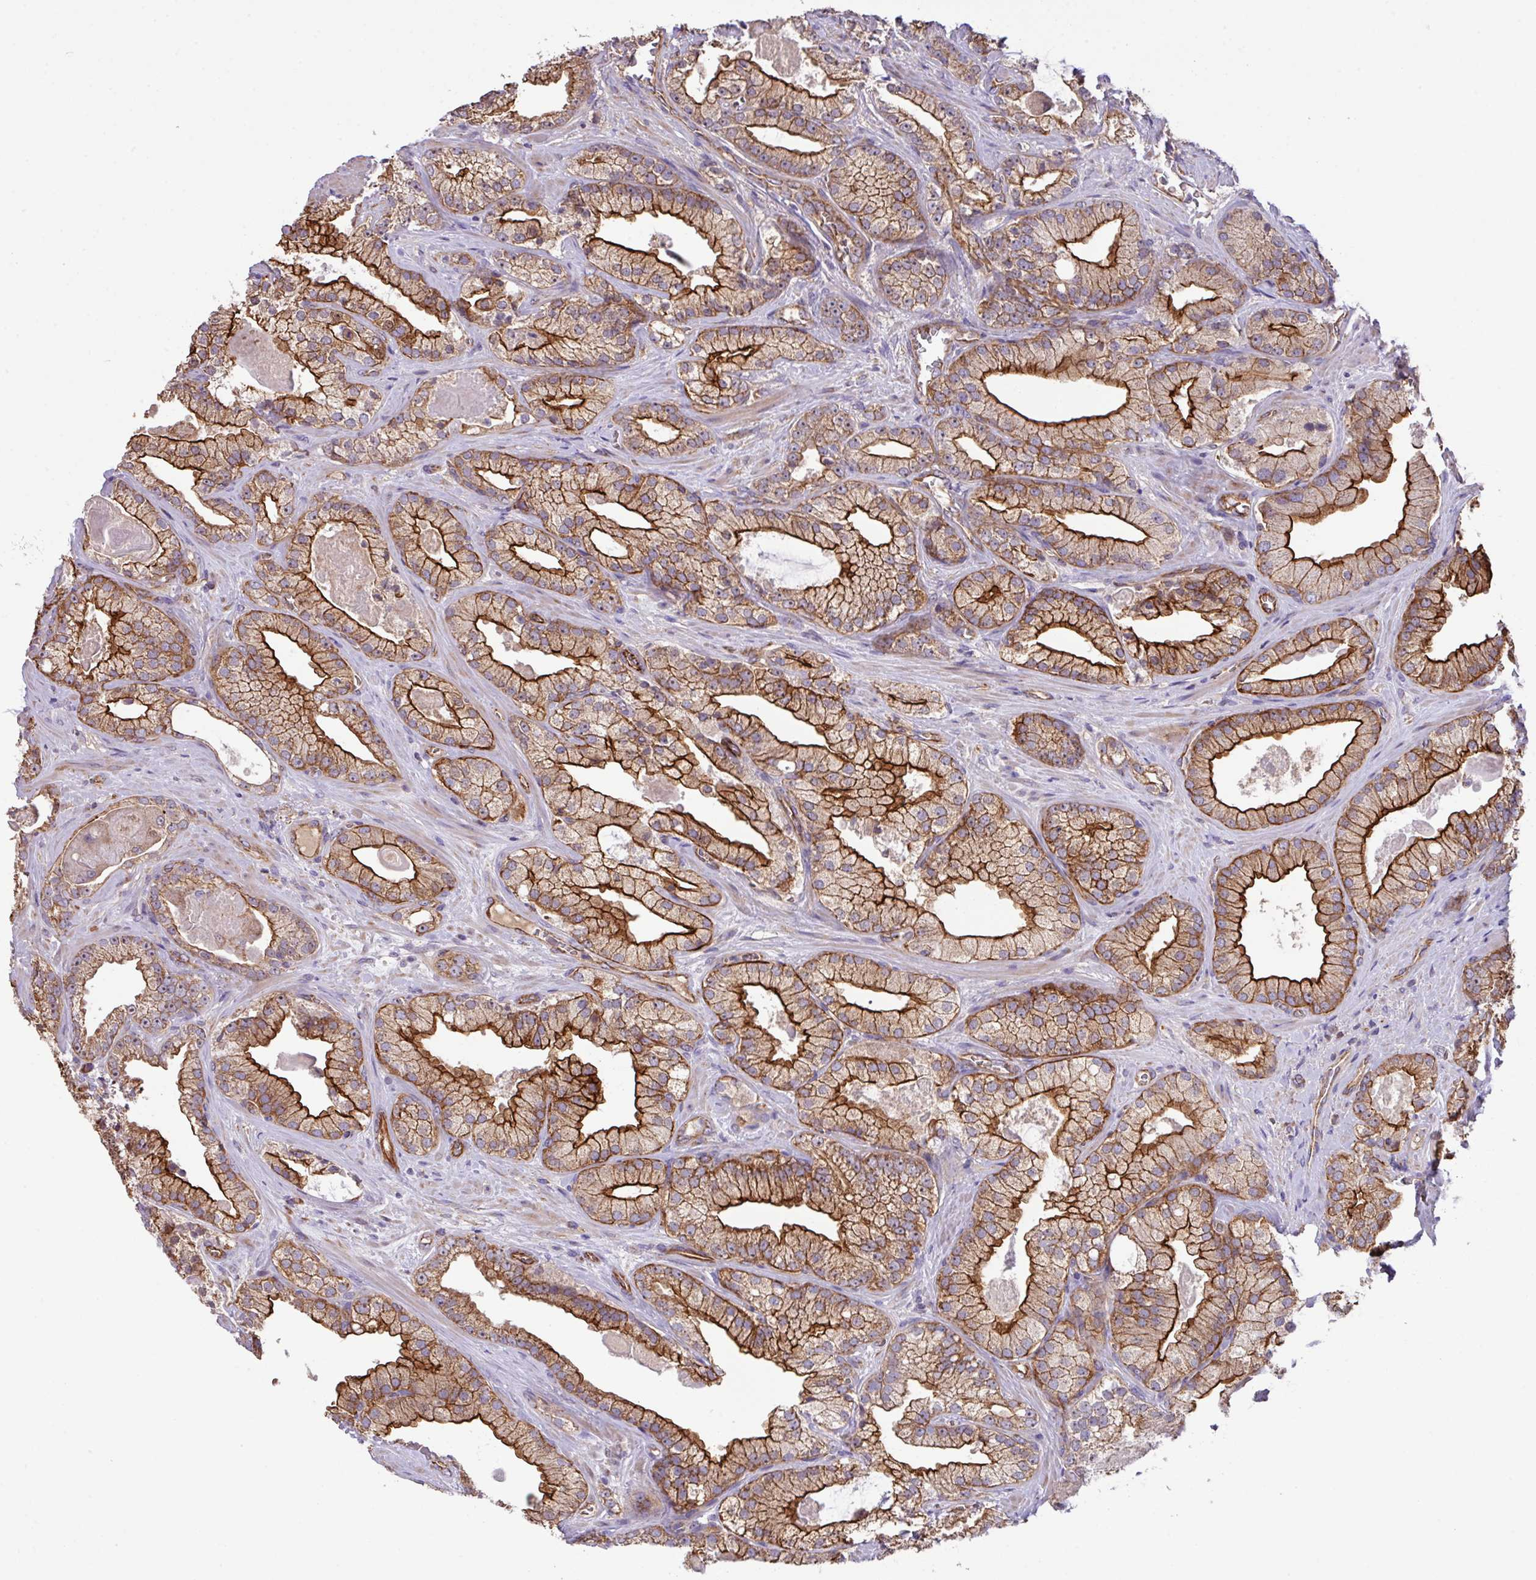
{"staining": {"intensity": "strong", "quantity": ">75%", "location": "cytoplasmic/membranous"}, "tissue": "prostate cancer", "cell_type": "Tumor cells", "image_type": "cancer", "snomed": [{"axis": "morphology", "description": "Adenocarcinoma, High grade"}, {"axis": "topography", "description": "Prostate"}], "caption": "Immunohistochemical staining of high-grade adenocarcinoma (prostate) exhibits high levels of strong cytoplasmic/membranous staining in about >75% of tumor cells.", "gene": "LRRC53", "patient": {"sex": "male", "age": 68}}